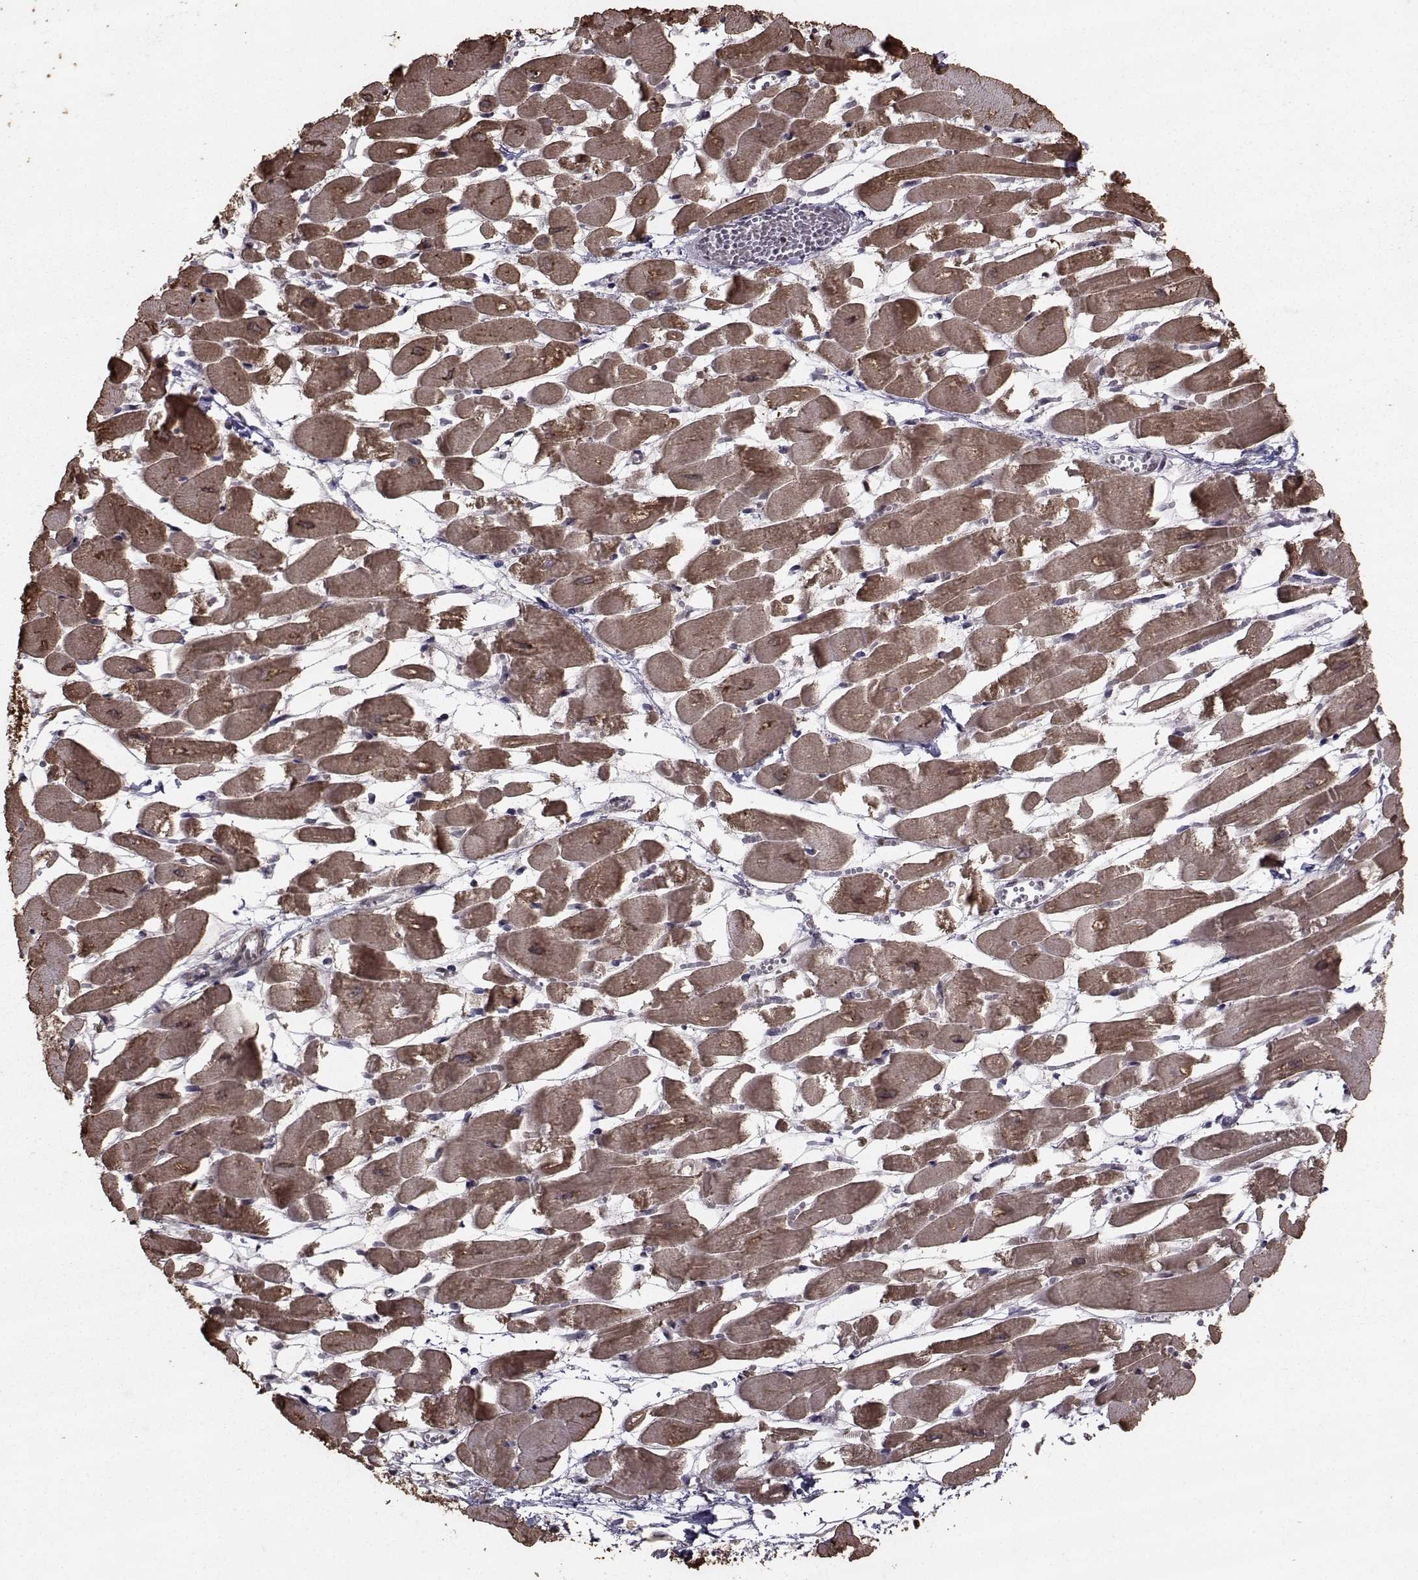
{"staining": {"intensity": "moderate", "quantity": "25%-75%", "location": "cytoplasmic/membranous,nuclear"}, "tissue": "heart muscle", "cell_type": "Cardiomyocytes", "image_type": "normal", "snomed": [{"axis": "morphology", "description": "Normal tissue, NOS"}, {"axis": "topography", "description": "Heart"}], "caption": "Protein staining demonstrates moderate cytoplasmic/membranous,nuclear staining in approximately 25%-75% of cardiomyocytes in unremarkable heart muscle. (brown staining indicates protein expression, while blue staining denotes nuclei).", "gene": "SF1", "patient": {"sex": "female", "age": 52}}